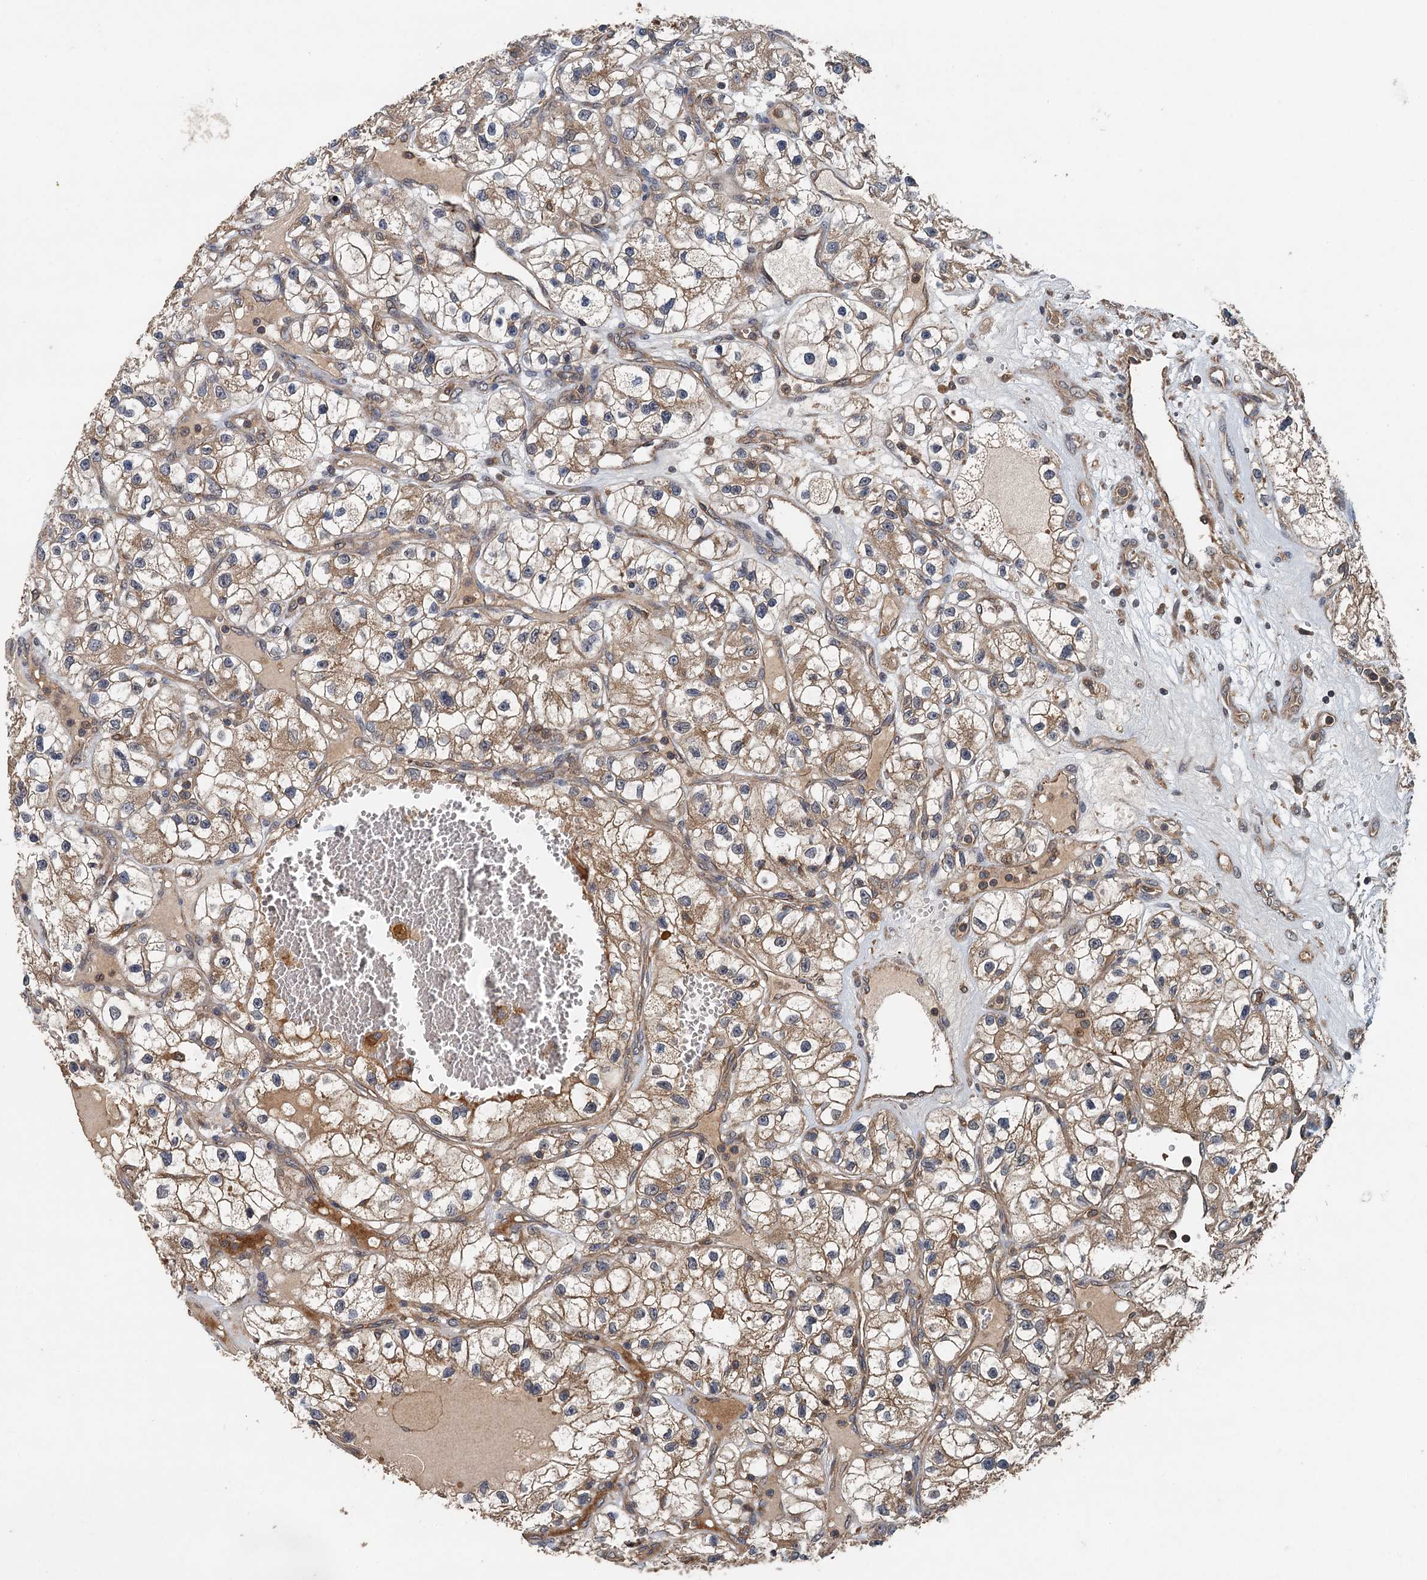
{"staining": {"intensity": "moderate", "quantity": ">75%", "location": "cytoplasmic/membranous"}, "tissue": "renal cancer", "cell_type": "Tumor cells", "image_type": "cancer", "snomed": [{"axis": "morphology", "description": "Adenocarcinoma, NOS"}, {"axis": "topography", "description": "Kidney"}], "caption": "About >75% of tumor cells in human adenocarcinoma (renal) exhibit moderate cytoplasmic/membranous protein staining as visualized by brown immunohistochemical staining.", "gene": "BORCS5", "patient": {"sex": "female", "age": 57}}